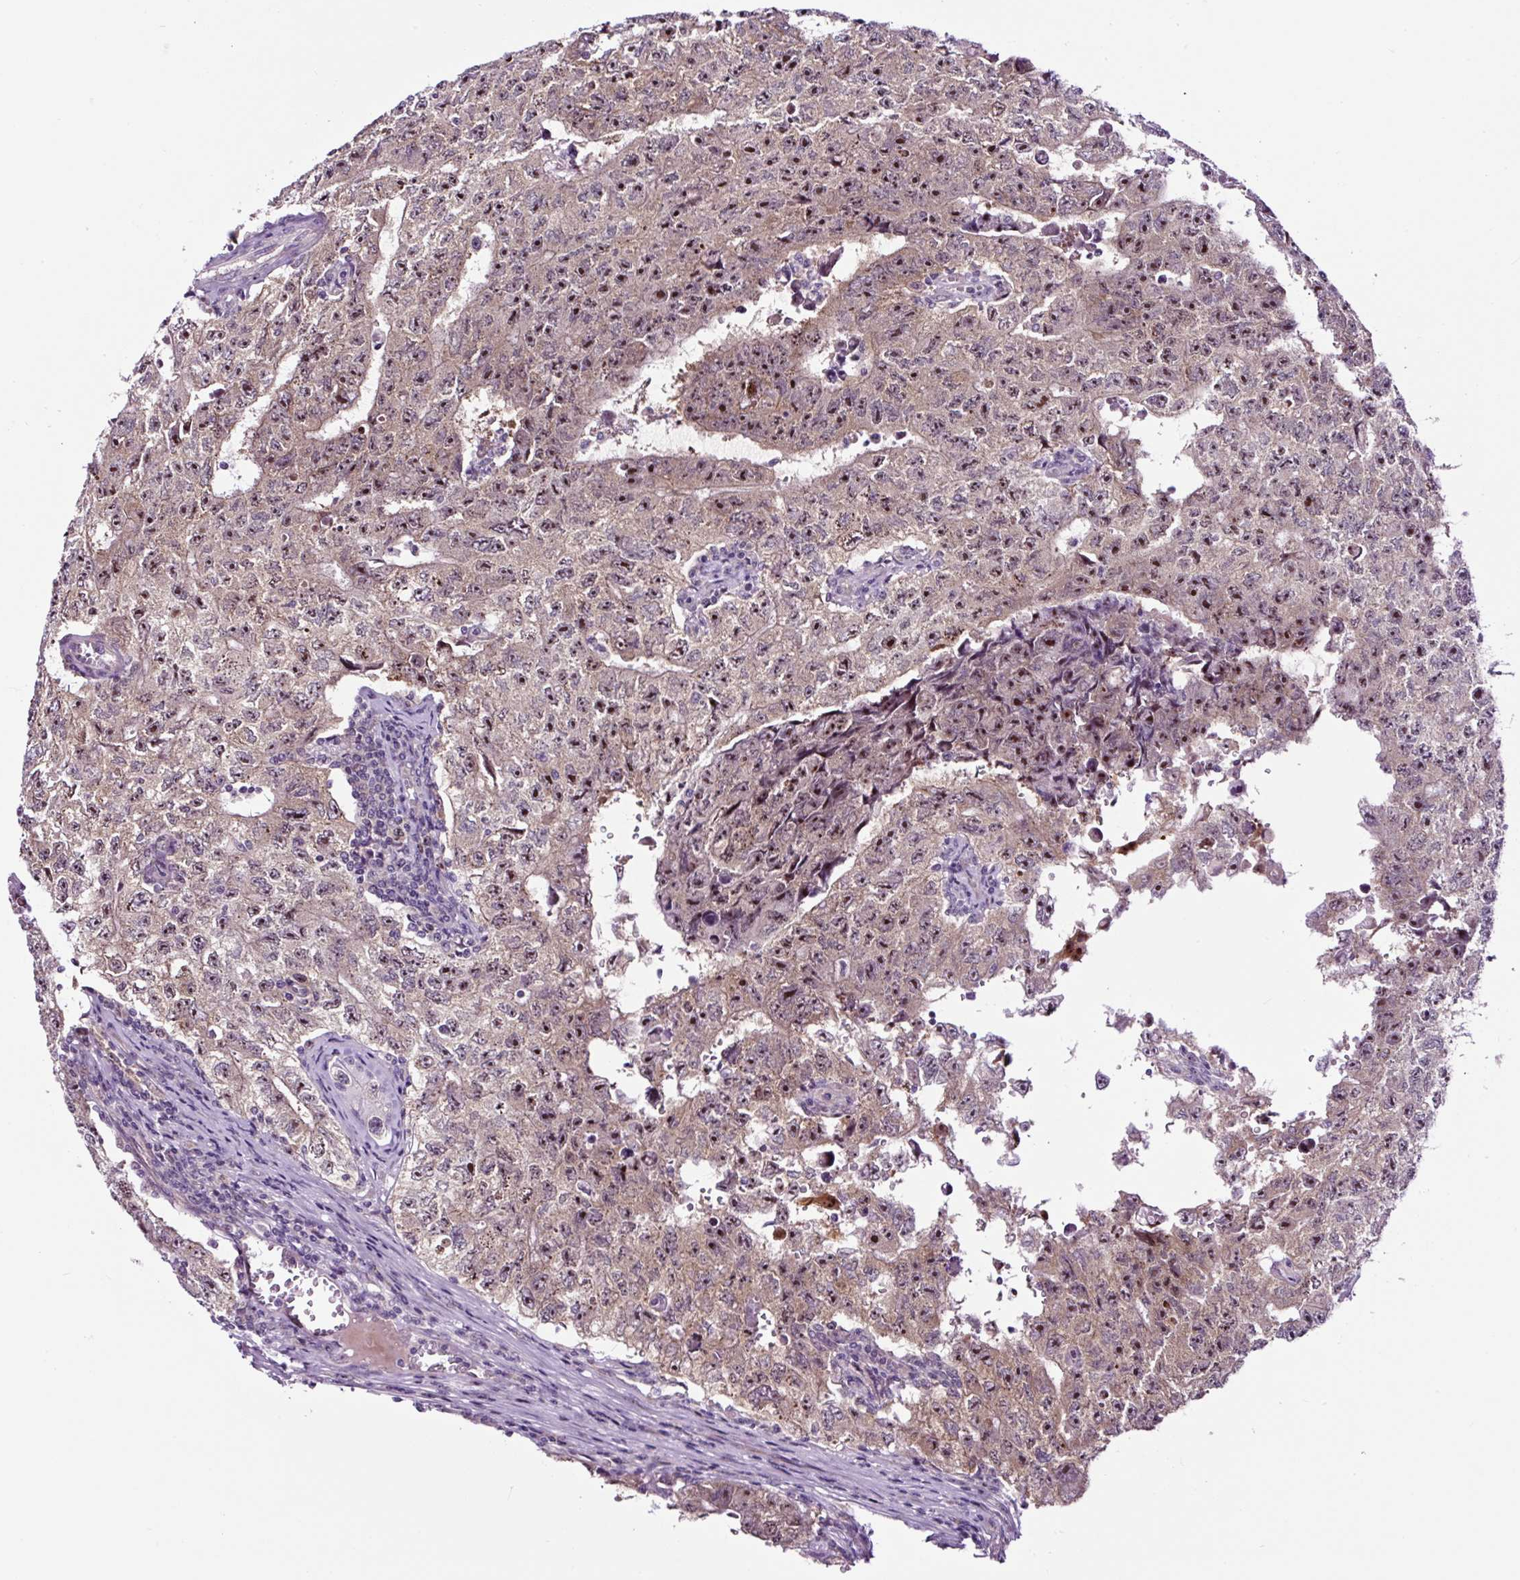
{"staining": {"intensity": "moderate", "quantity": ">75%", "location": "cytoplasmic/membranous,nuclear"}, "tissue": "testis cancer", "cell_type": "Tumor cells", "image_type": "cancer", "snomed": [{"axis": "morphology", "description": "Carcinoma, Embryonal, NOS"}, {"axis": "topography", "description": "Testis"}], "caption": "Protein staining by IHC reveals moderate cytoplasmic/membranous and nuclear expression in about >75% of tumor cells in embryonal carcinoma (testis).", "gene": "NOM1", "patient": {"sex": "male", "age": 17}}